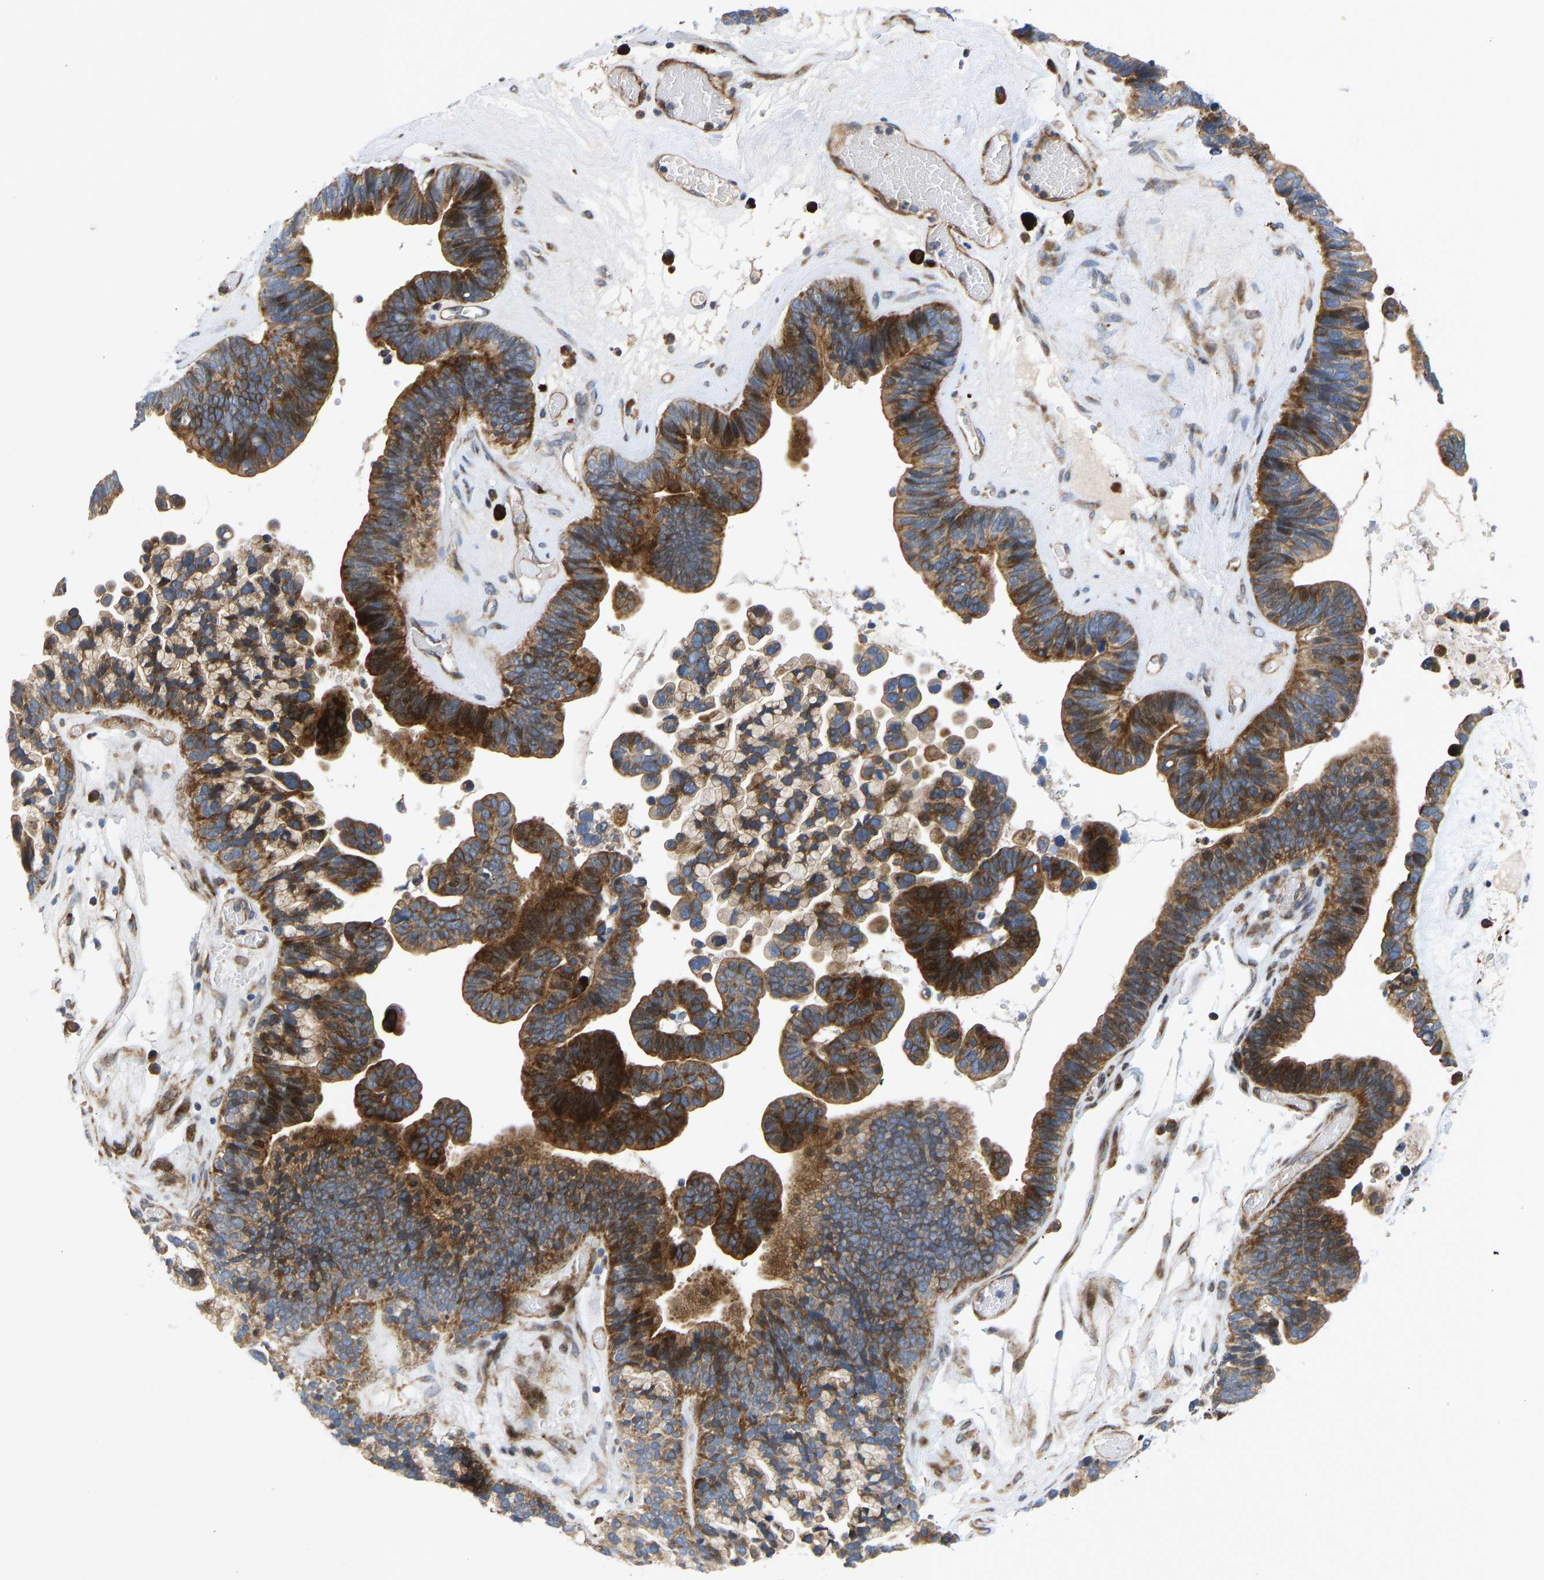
{"staining": {"intensity": "strong", "quantity": "25%-75%", "location": "cytoplasmic/membranous"}, "tissue": "ovarian cancer", "cell_type": "Tumor cells", "image_type": "cancer", "snomed": [{"axis": "morphology", "description": "Cystadenocarcinoma, serous, NOS"}, {"axis": "topography", "description": "Ovary"}], "caption": "Immunohistochemistry image of human ovarian cancer (serous cystadenocarcinoma) stained for a protein (brown), which displays high levels of strong cytoplasmic/membranous positivity in approximately 25%-75% of tumor cells.", "gene": "TMEM38B", "patient": {"sex": "female", "age": 56}}